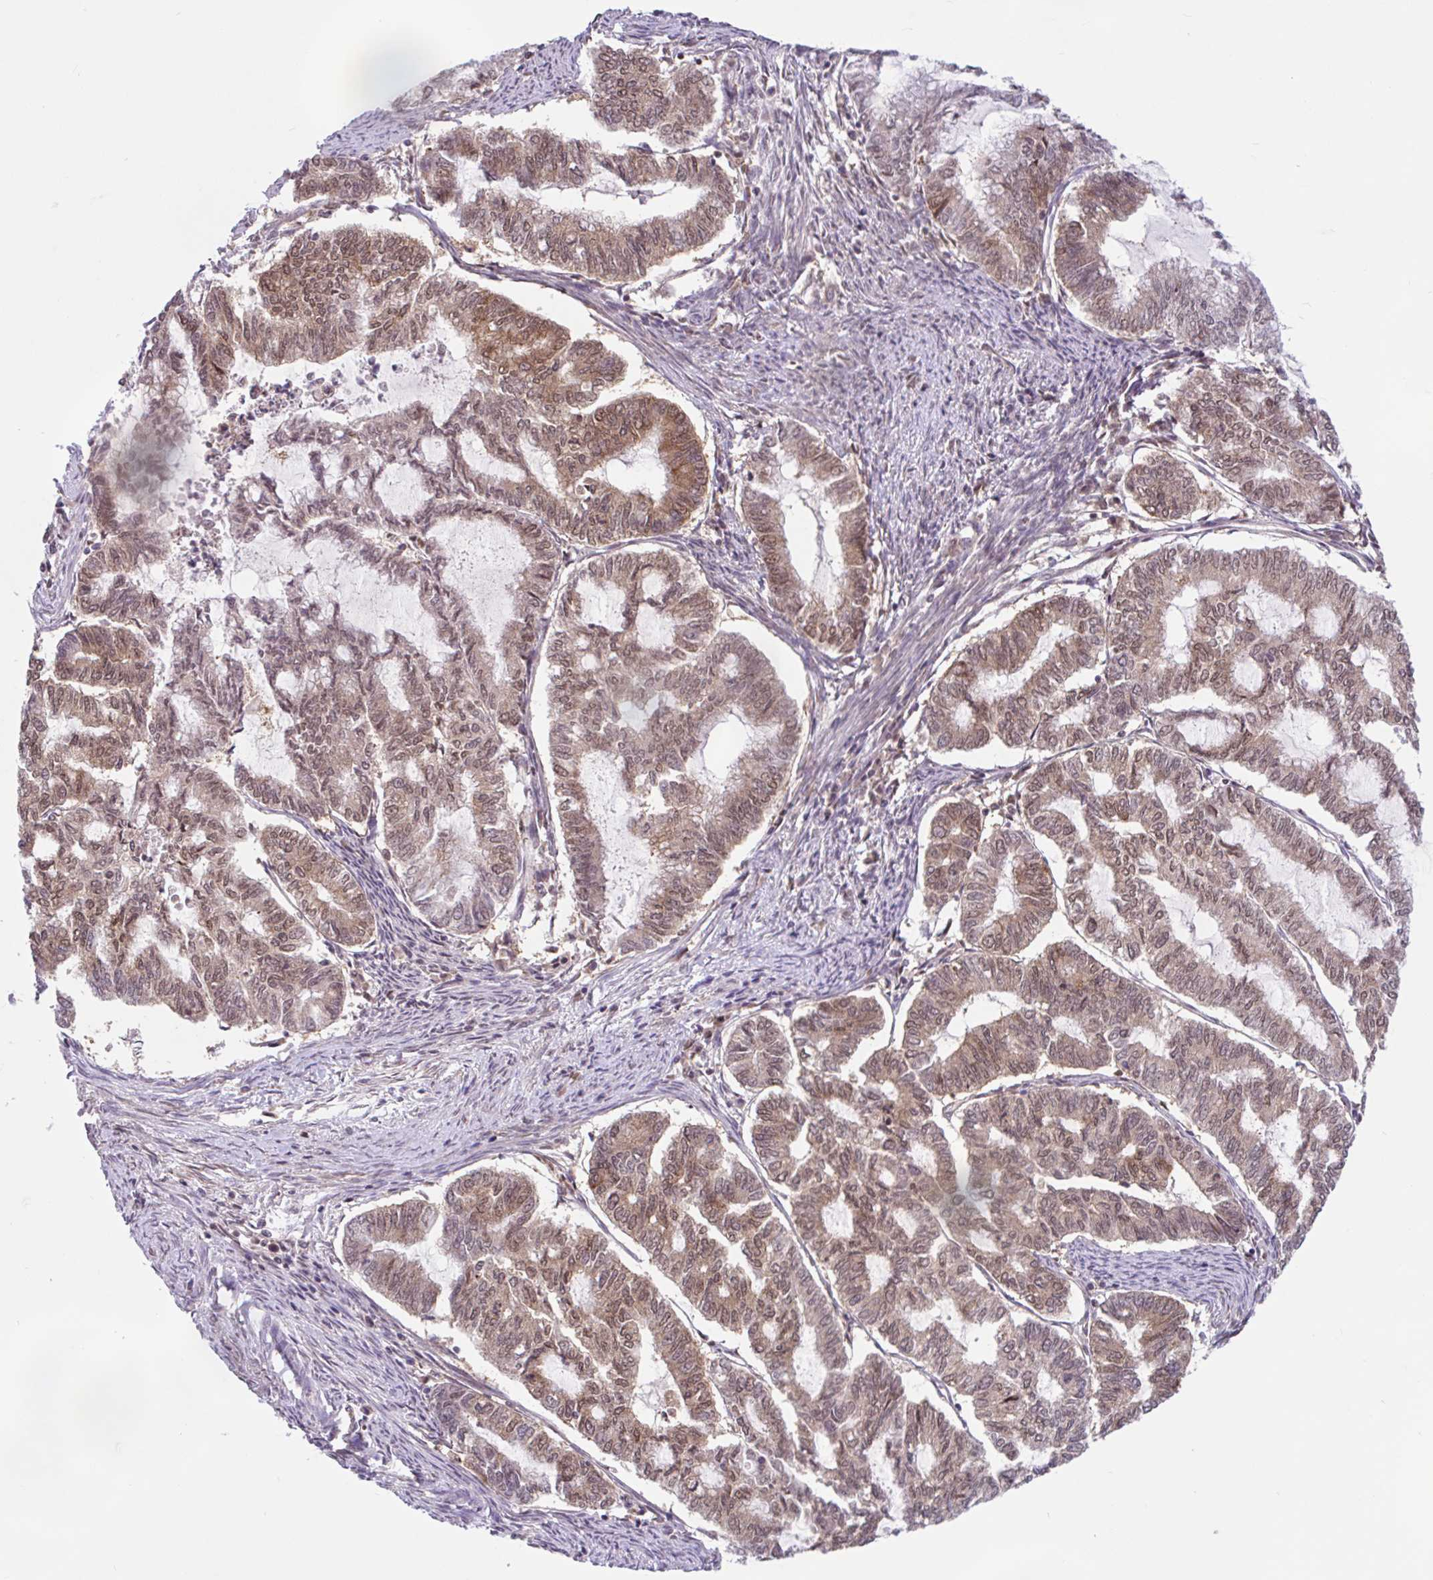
{"staining": {"intensity": "moderate", "quantity": ">75%", "location": "cytoplasmic/membranous,nuclear"}, "tissue": "endometrial cancer", "cell_type": "Tumor cells", "image_type": "cancer", "snomed": [{"axis": "morphology", "description": "Adenocarcinoma, NOS"}, {"axis": "topography", "description": "Endometrium"}], "caption": "Endometrial cancer stained with a brown dye exhibits moderate cytoplasmic/membranous and nuclear positive positivity in about >75% of tumor cells.", "gene": "RALBP1", "patient": {"sex": "female", "age": 79}}